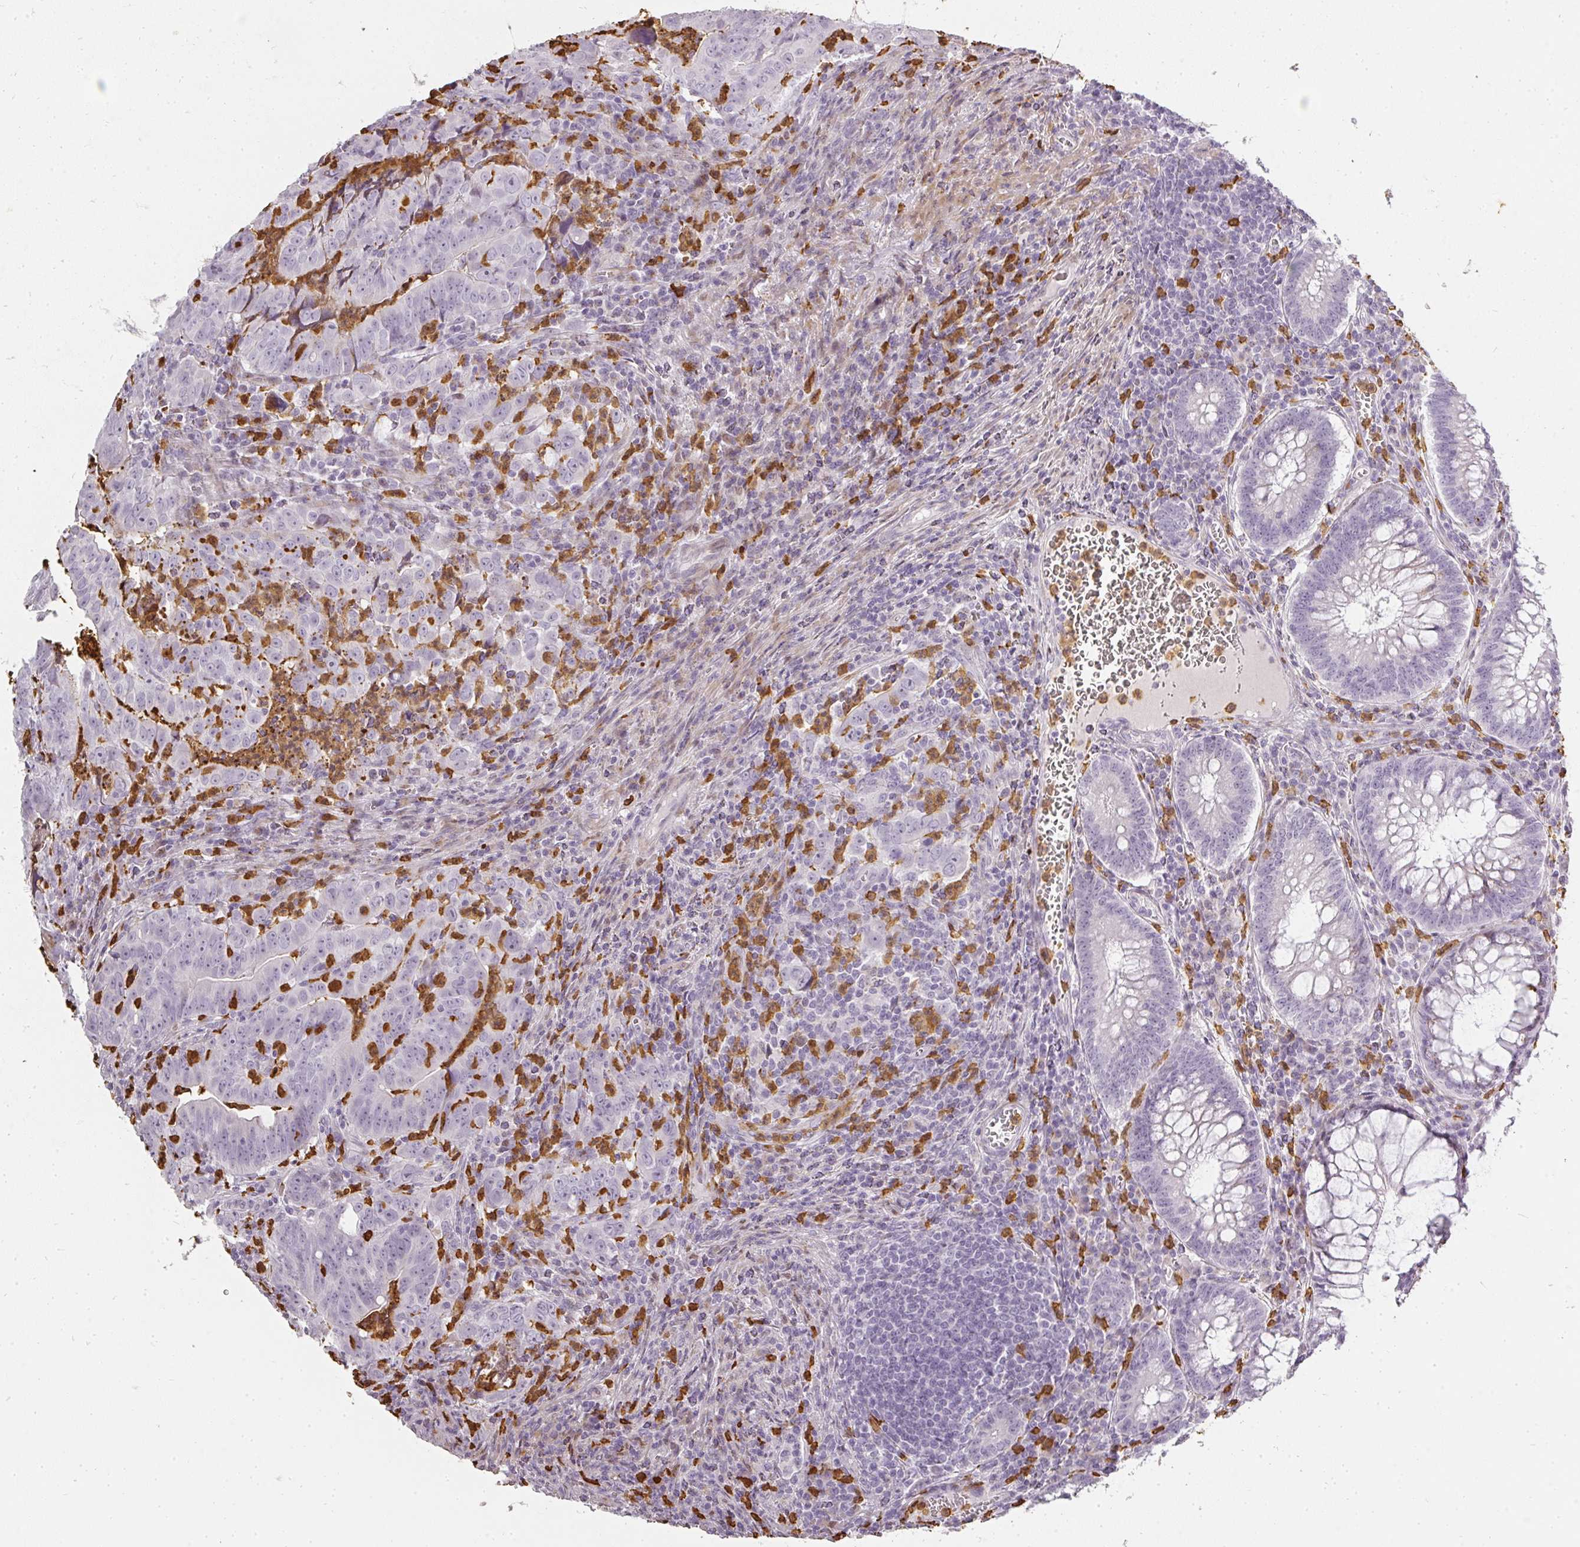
{"staining": {"intensity": "negative", "quantity": "none", "location": "none"}, "tissue": "colorectal cancer", "cell_type": "Tumor cells", "image_type": "cancer", "snomed": [{"axis": "morphology", "description": "Adenocarcinoma, NOS"}, {"axis": "topography", "description": "Rectum"}], "caption": "The image shows no significant staining in tumor cells of adenocarcinoma (colorectal).", "gene": "BIK", "patient": {"sex": "male", "age": 69}}